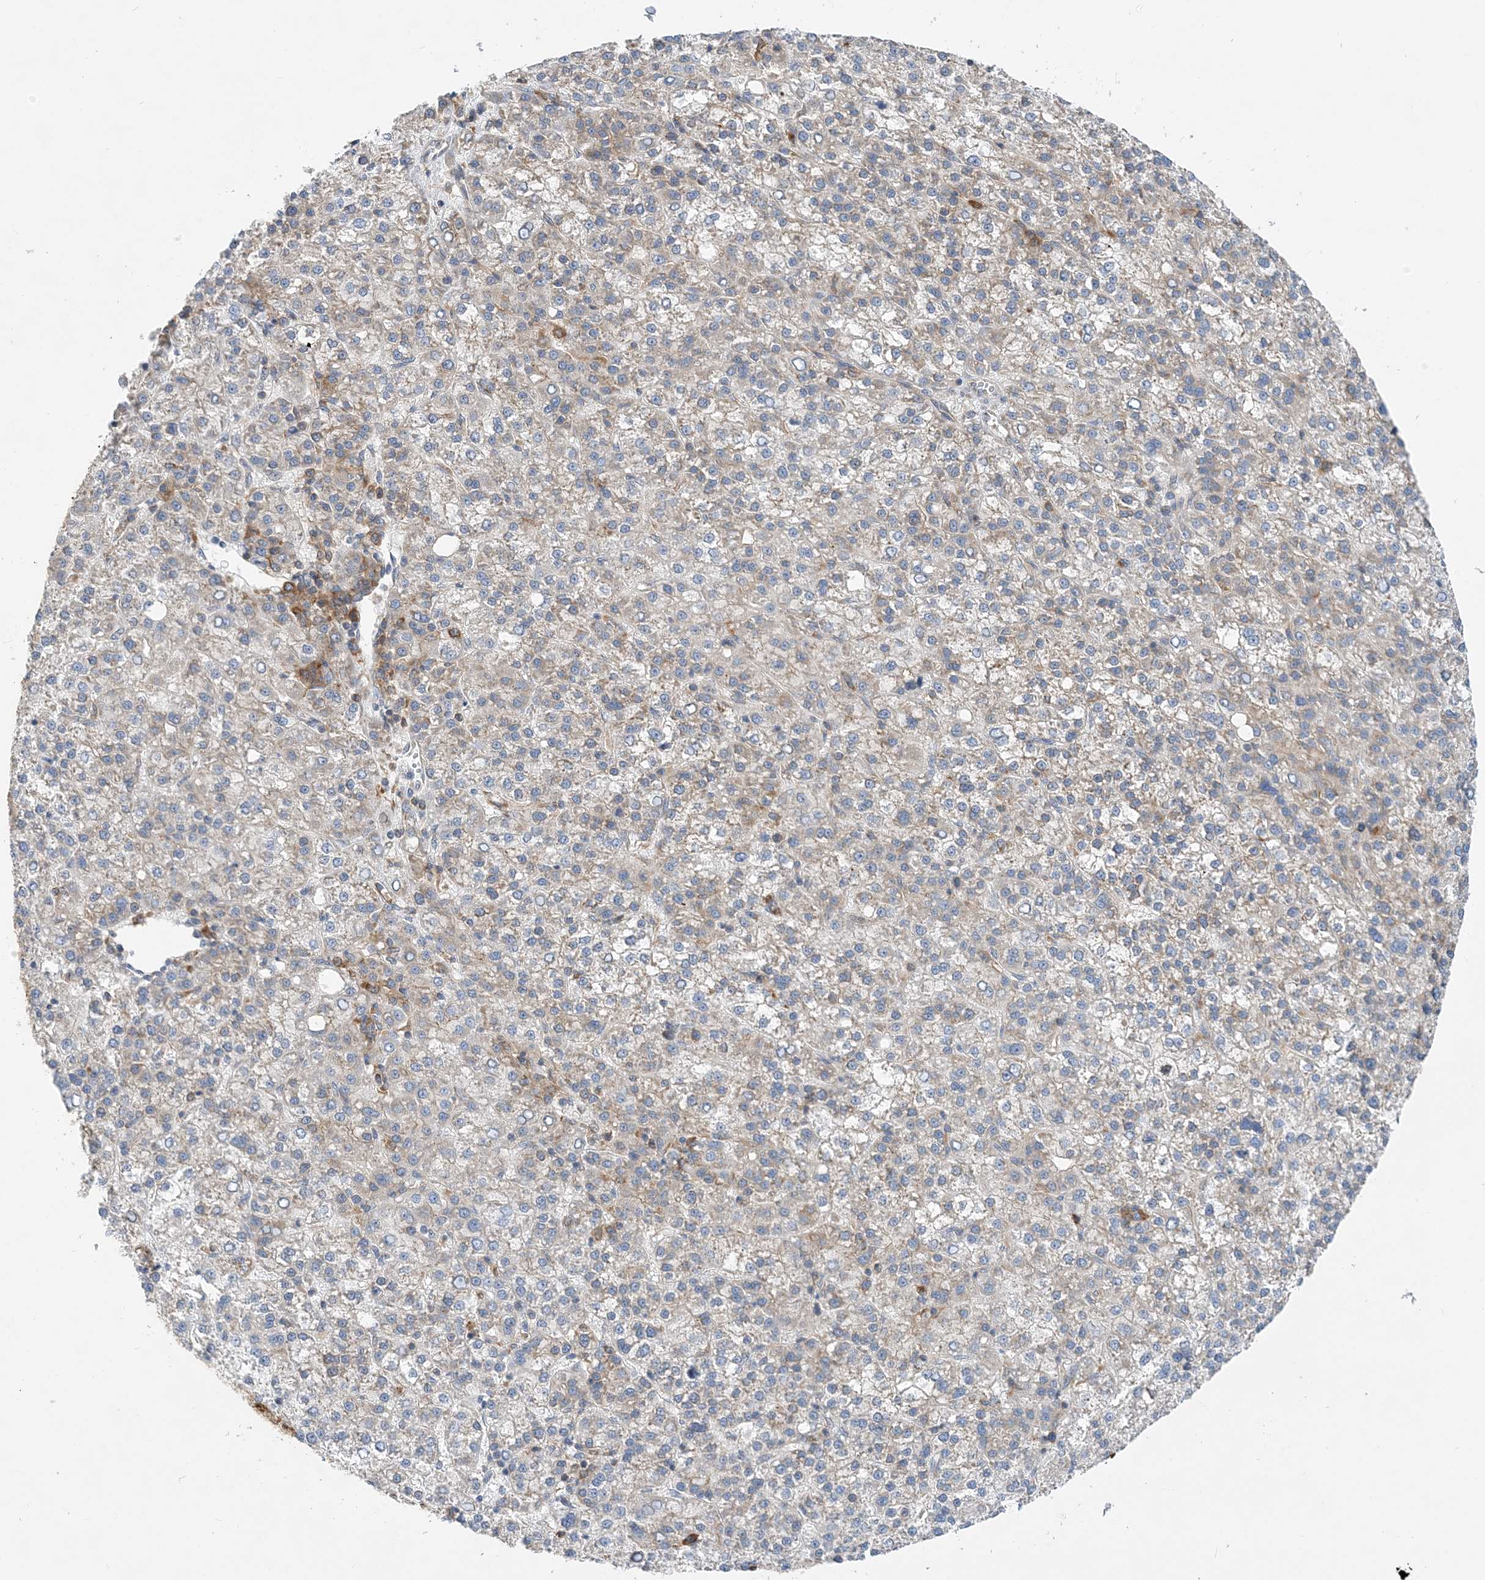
{"staining": {"intensity": "weak", "quantity": "<25%", "location": "cytoplasmic/membranous"}, "tissue": "liver cancer", "cell_type": "Tumor cells", "image_type": "cancer", "snomed": [{"axis": "morphology", "description": "Carcinoma, Hepatocellular, NOS"}, {"axis": "topography", "description": "Liver"}], "caption": "Immunohistochemistry (IHC) micrograph of neoplastic tissue: liver cancer (hepatocellular carcinoma) stained with DAB (3,3'-diaminobenzidine) exhibits no significant protein staining in tumor cells.", "gene": "LARP4B", "patient": {"sex": "female", "age": 58}}